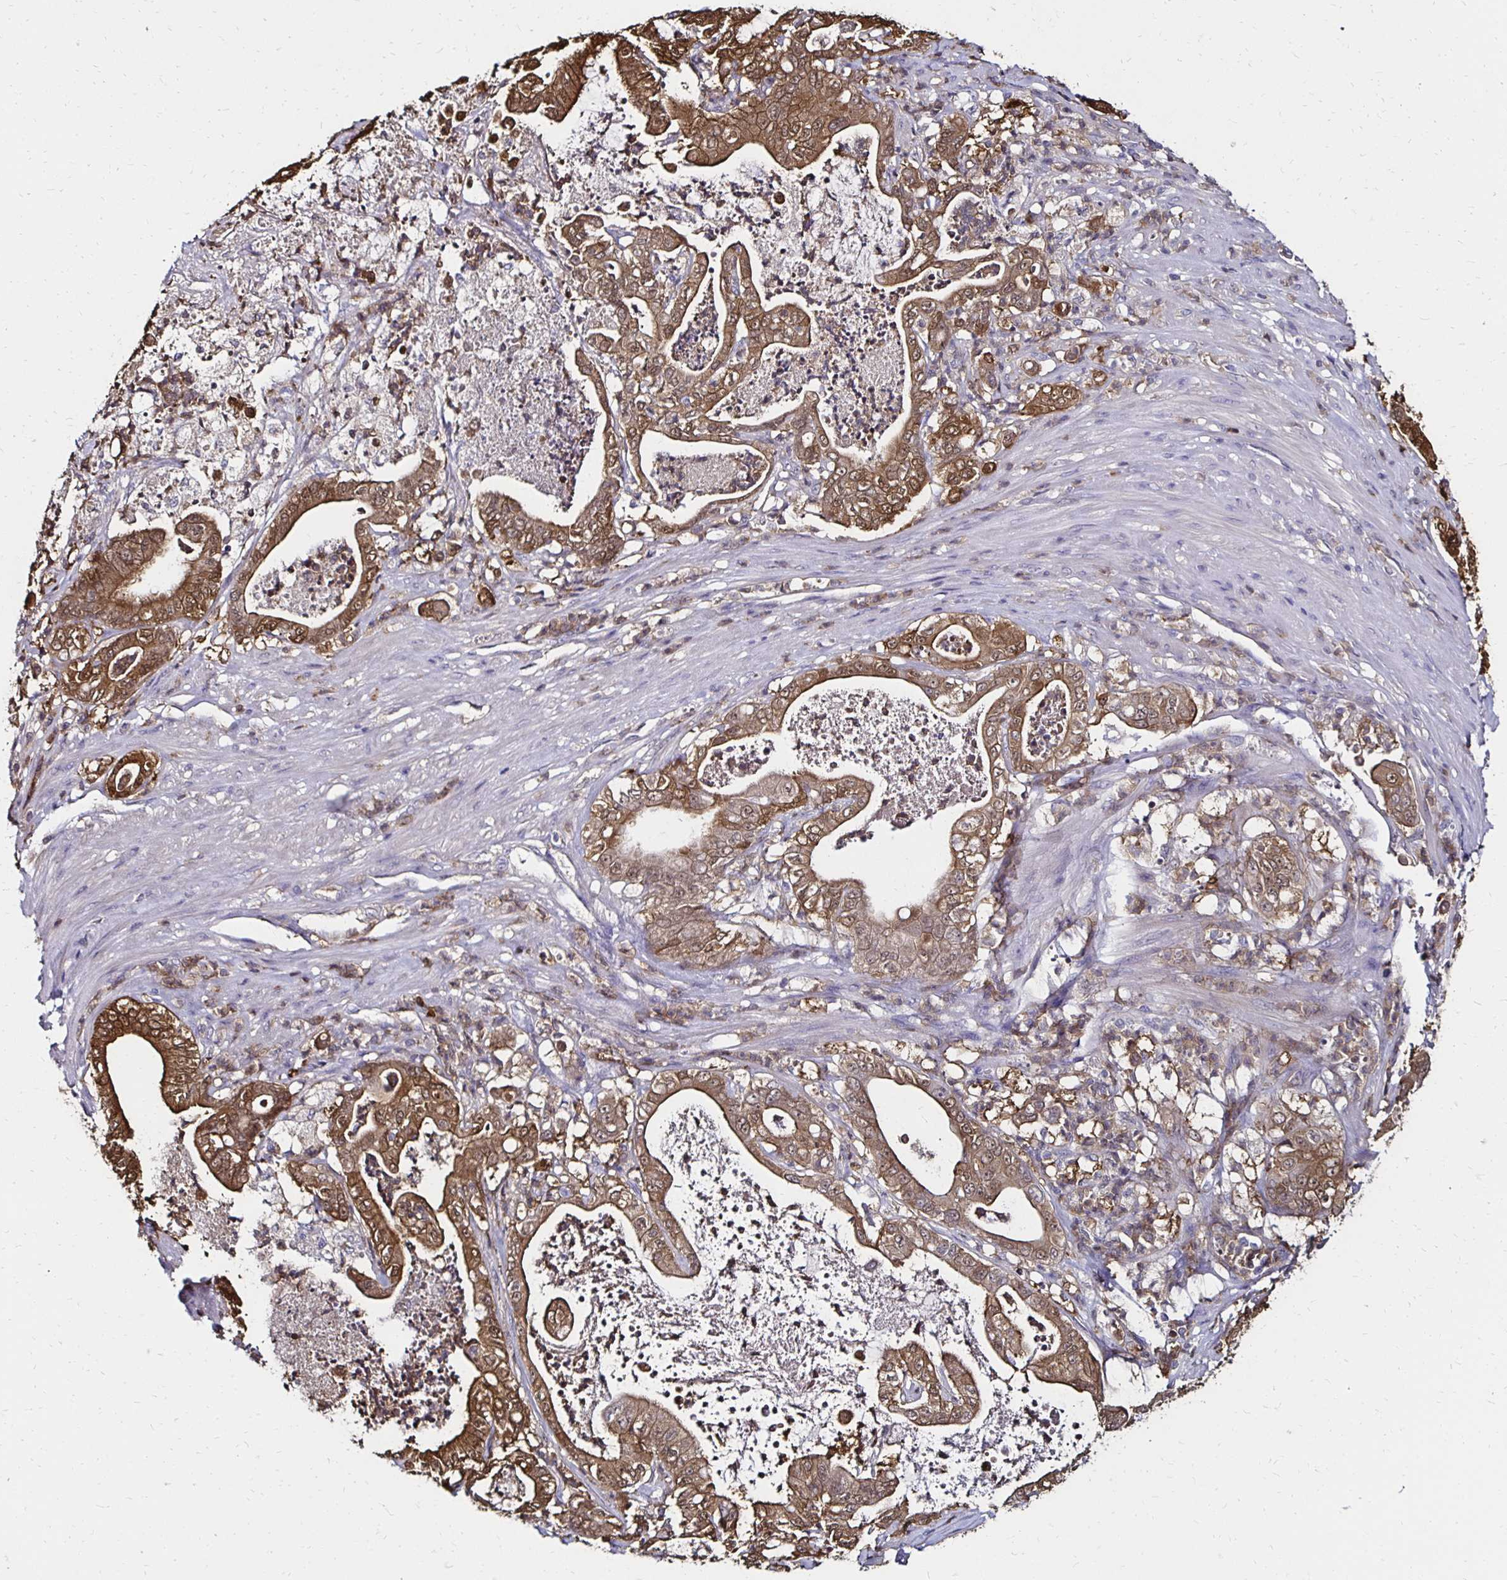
{"staining": {"intensity": "moderate", "quantity": ">75%", "location": "cytoplasmic/membranous,nuclear"}, "tissue": "pancreatic cancer", "cell_type": "Tumor cells", "image_type": "cancer", "snomed": [{"axis": "morphology", "description": "Adenocarcinoma, NOS"}, {"axis": "topography", "description": "Pancreas"}], "caption": "Pancreatic cancer (adenocarcinoma) tissue demonstrates moderate cytoplasmic/membranous and nuclear expression in about >75% of tumor cells", "gene": "TXN", "patient": {"sex": "male", "age": 71}}